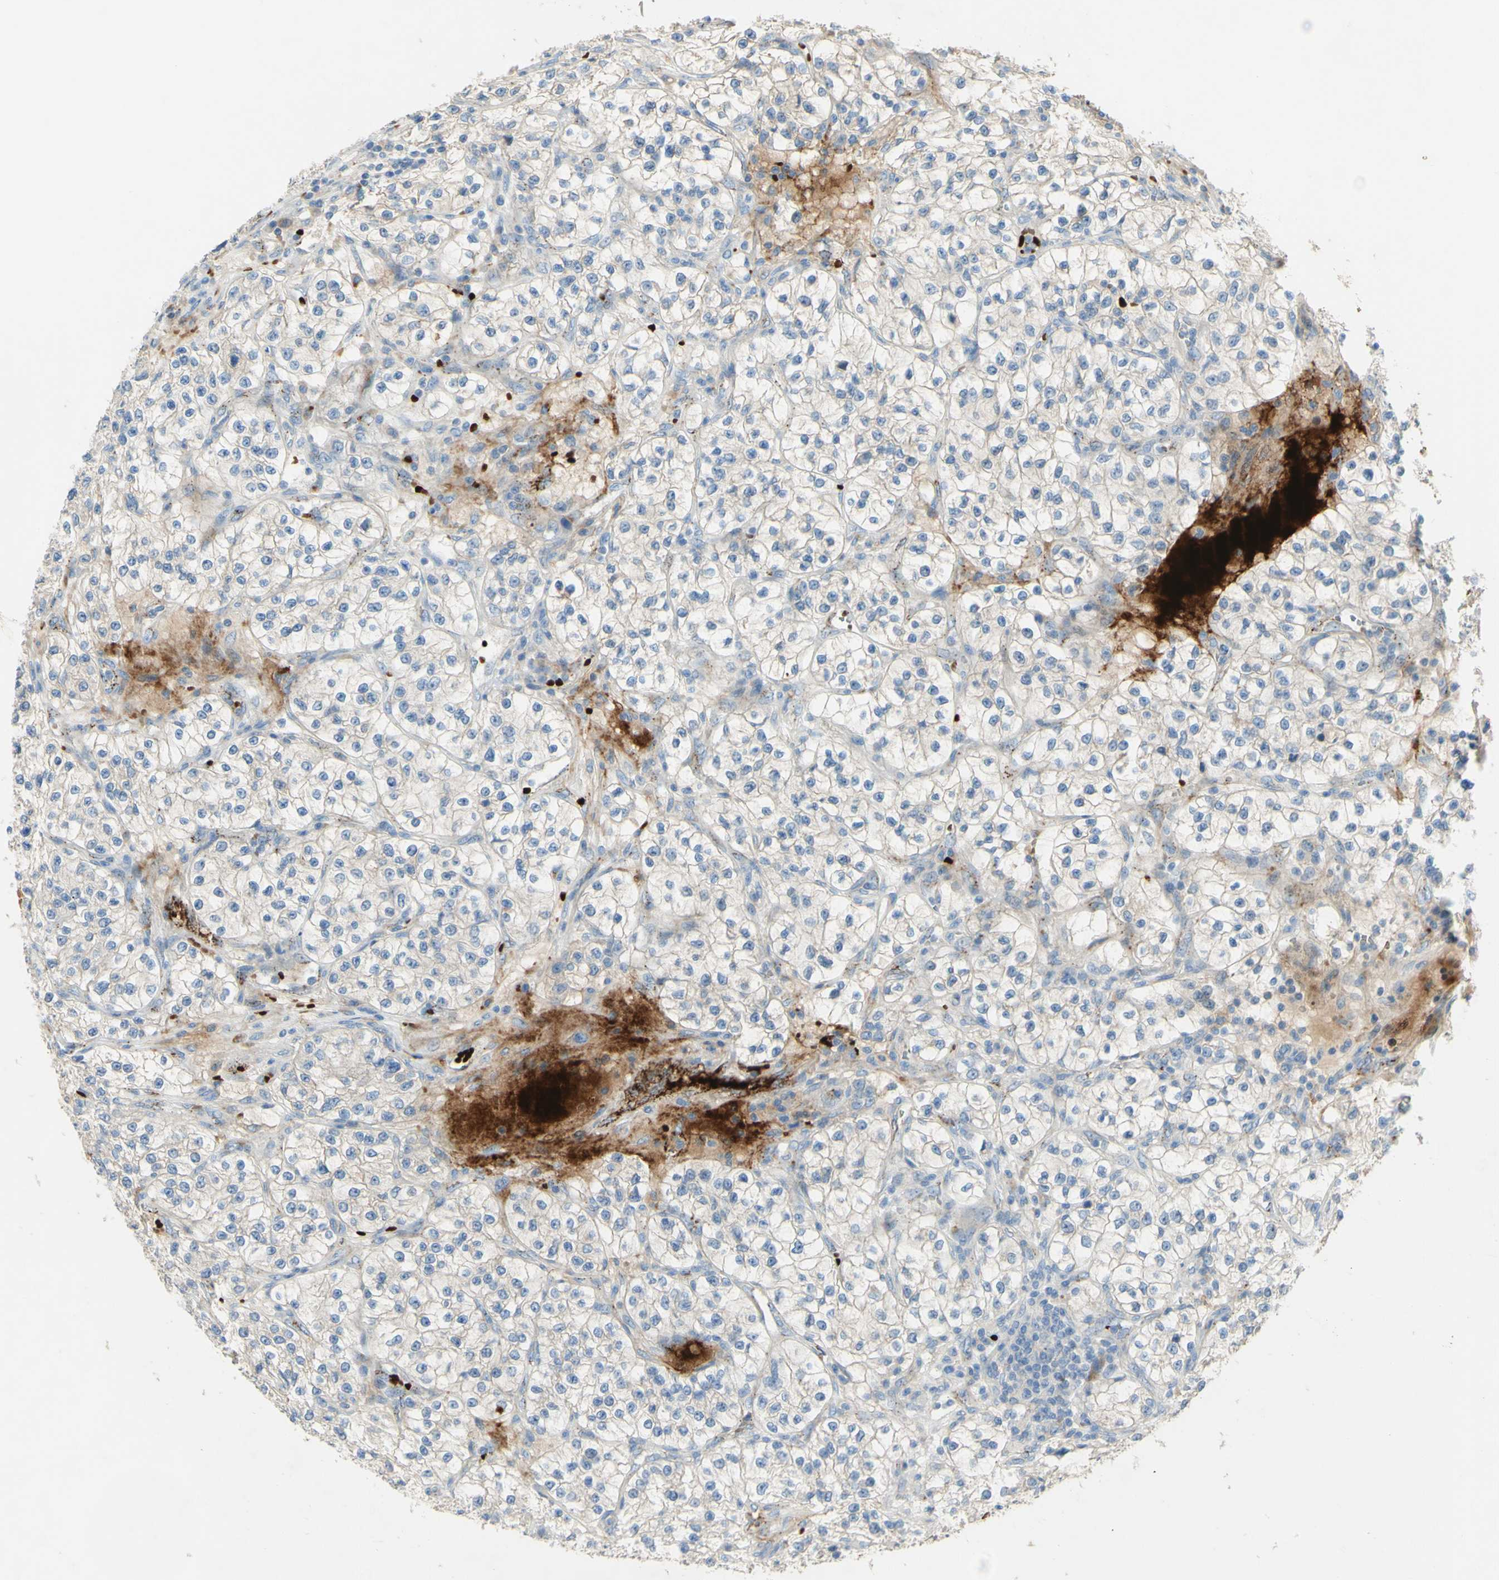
{"staining": {"intensity": "weak", "quantity": "<25%", "location": "cytoplasmic/membranous"}, "tissue": "renal cancer", "cell_type": "Tumor cells", "image_type": "cancer", "snomed": [{"axis": "morphology", "description": "Adenocarcinoma, NOS"}, {"axis": "topography", "description": "Kidney"}], "caption": "Photomicrograph shows no significant protein expression in tumor cells of adenocarcinoma (renal).", "gene": "GAN", "patient": {"sex": "female", "age": 57}}